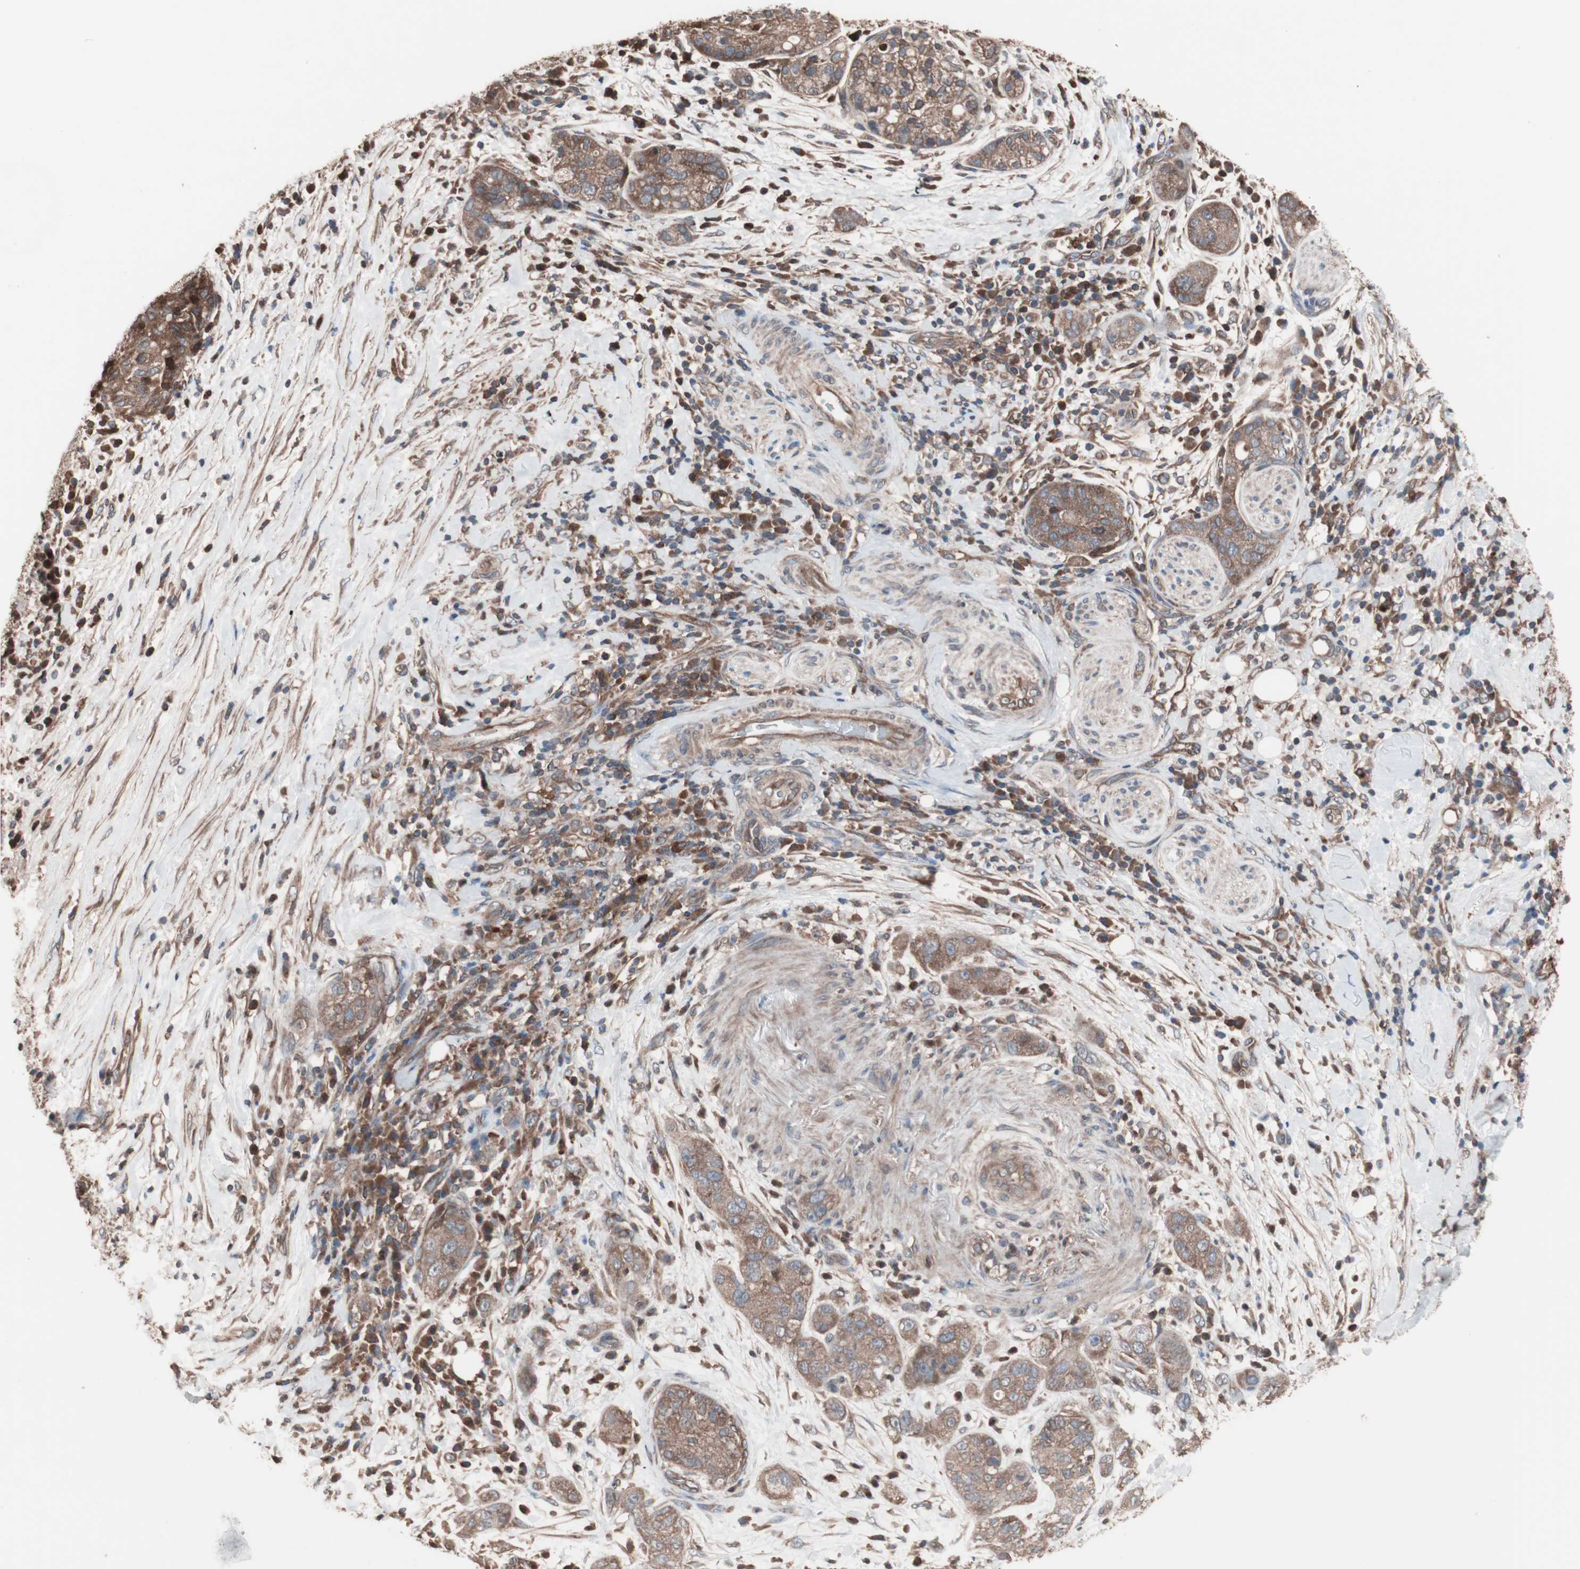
{"staining": {"intensity": "moderate", "quantity": ">75%", "location": "cytoplasmic/membranous"}, "tissue": "pancreatic cancer", "cell_type": "Tumor cells", "image_type": "cancer", "snomed": [{"axis": "morphology", "description": "Adenocarcinoma, NOS"}, {"axis": "topography", "description": "Pancreas"}], "caption": "Immunohistochemistry micrograph of human pancreatic cancer (adenocarcinoma) stained for a protein (brown), which reveals medium levels of moderate cytoplasmic/membranous staining in approximately >75% of tumor cells.", "gene": "ATG7", "patient": {"sex": "female", "age": 78}}